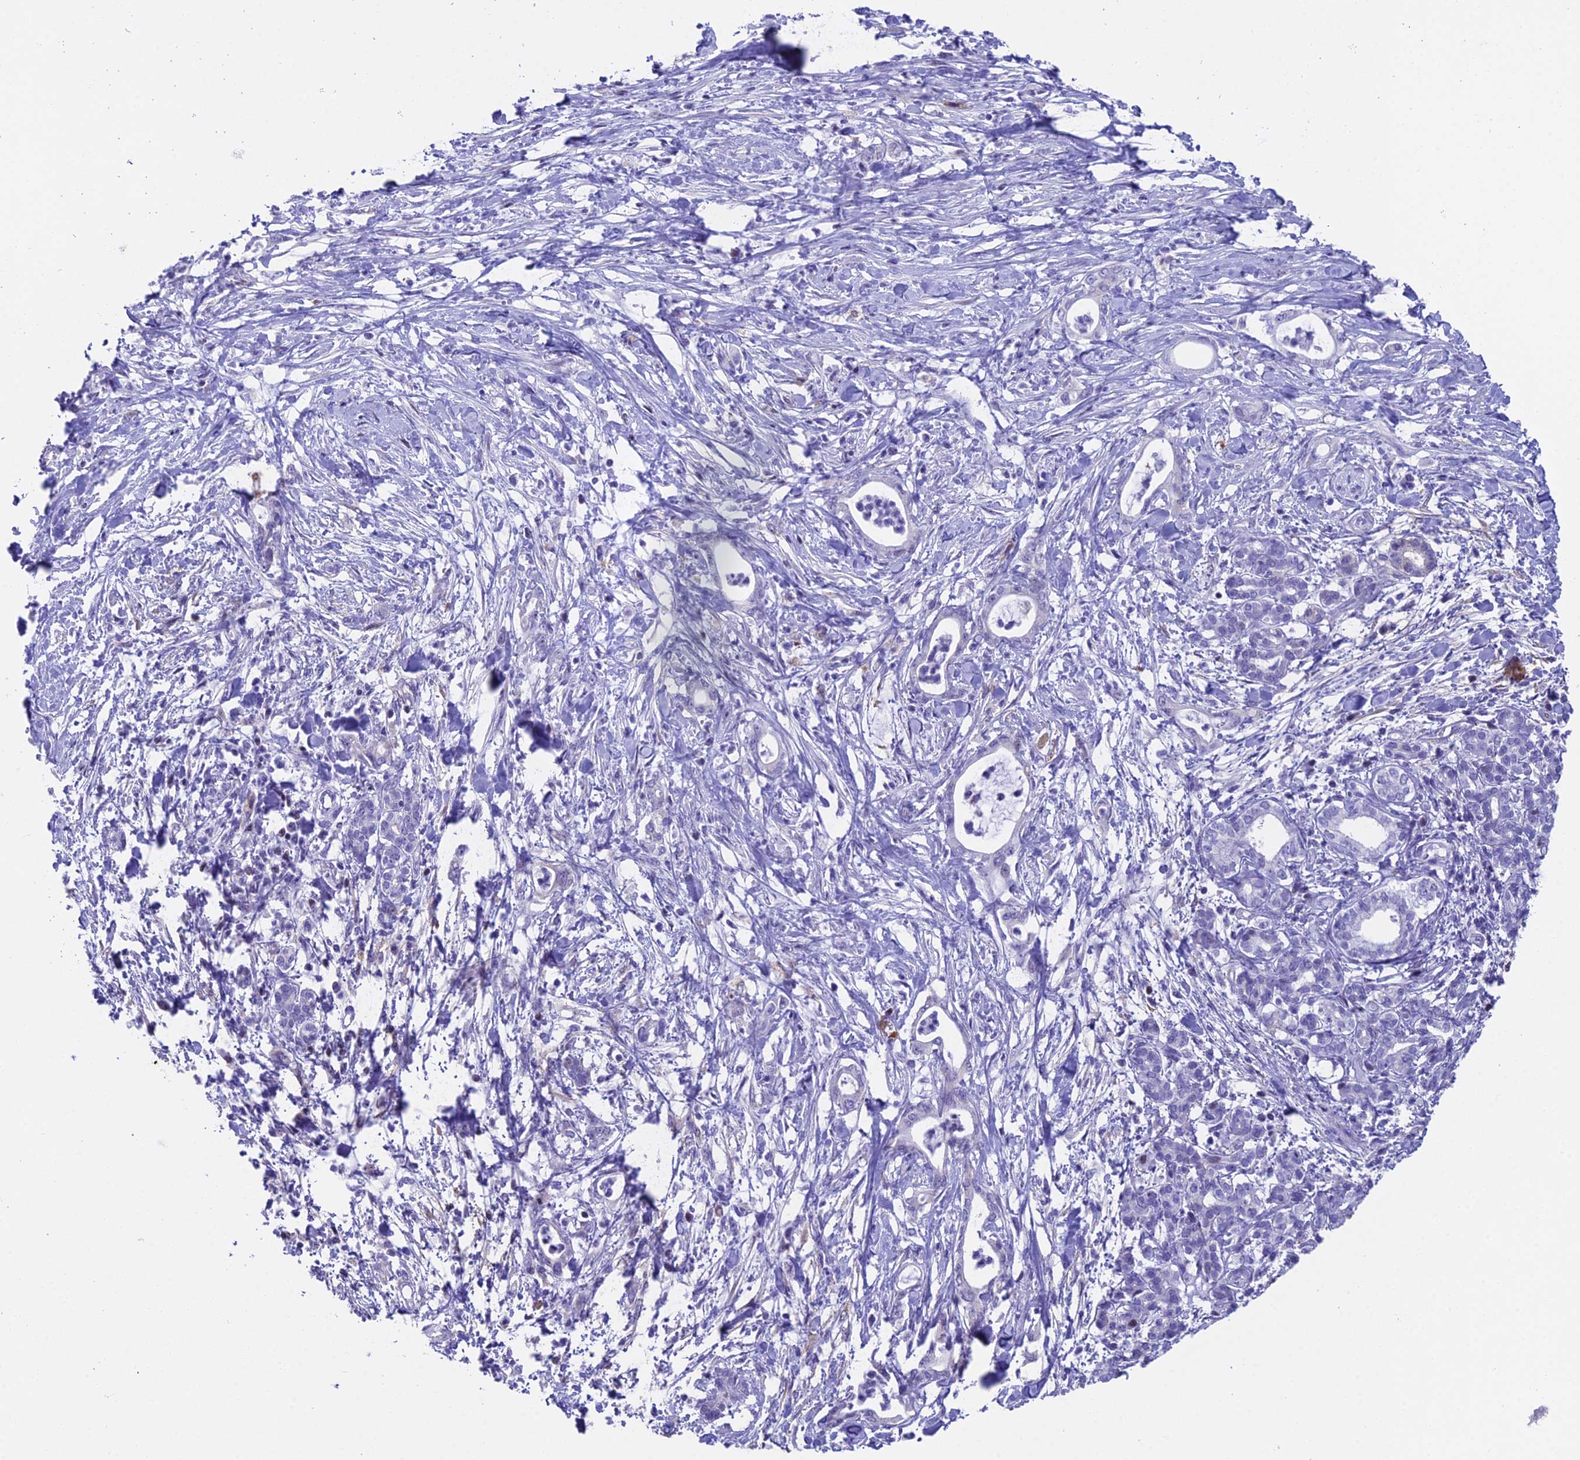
{"staining": {"intensity": "negative", "quantity": "none", "location": "none"}, "tissue": "pancreatic cancer", "cell_type": "Tumor cells", "image_type": "cancer", "snomed": [{"axis": "morphology", "description": "Adenocarcinoma, NOS"}, {"axis": "topography", "description": "Pancreas"}], "caption": "Immunohistochemical staining of pancreatic adenocarcinoma shows no significant expression in tumor cells. Nuclei are stained in blue.", "gene": "CC2D2A", "patient": {"sex": "female", "age": 55}}